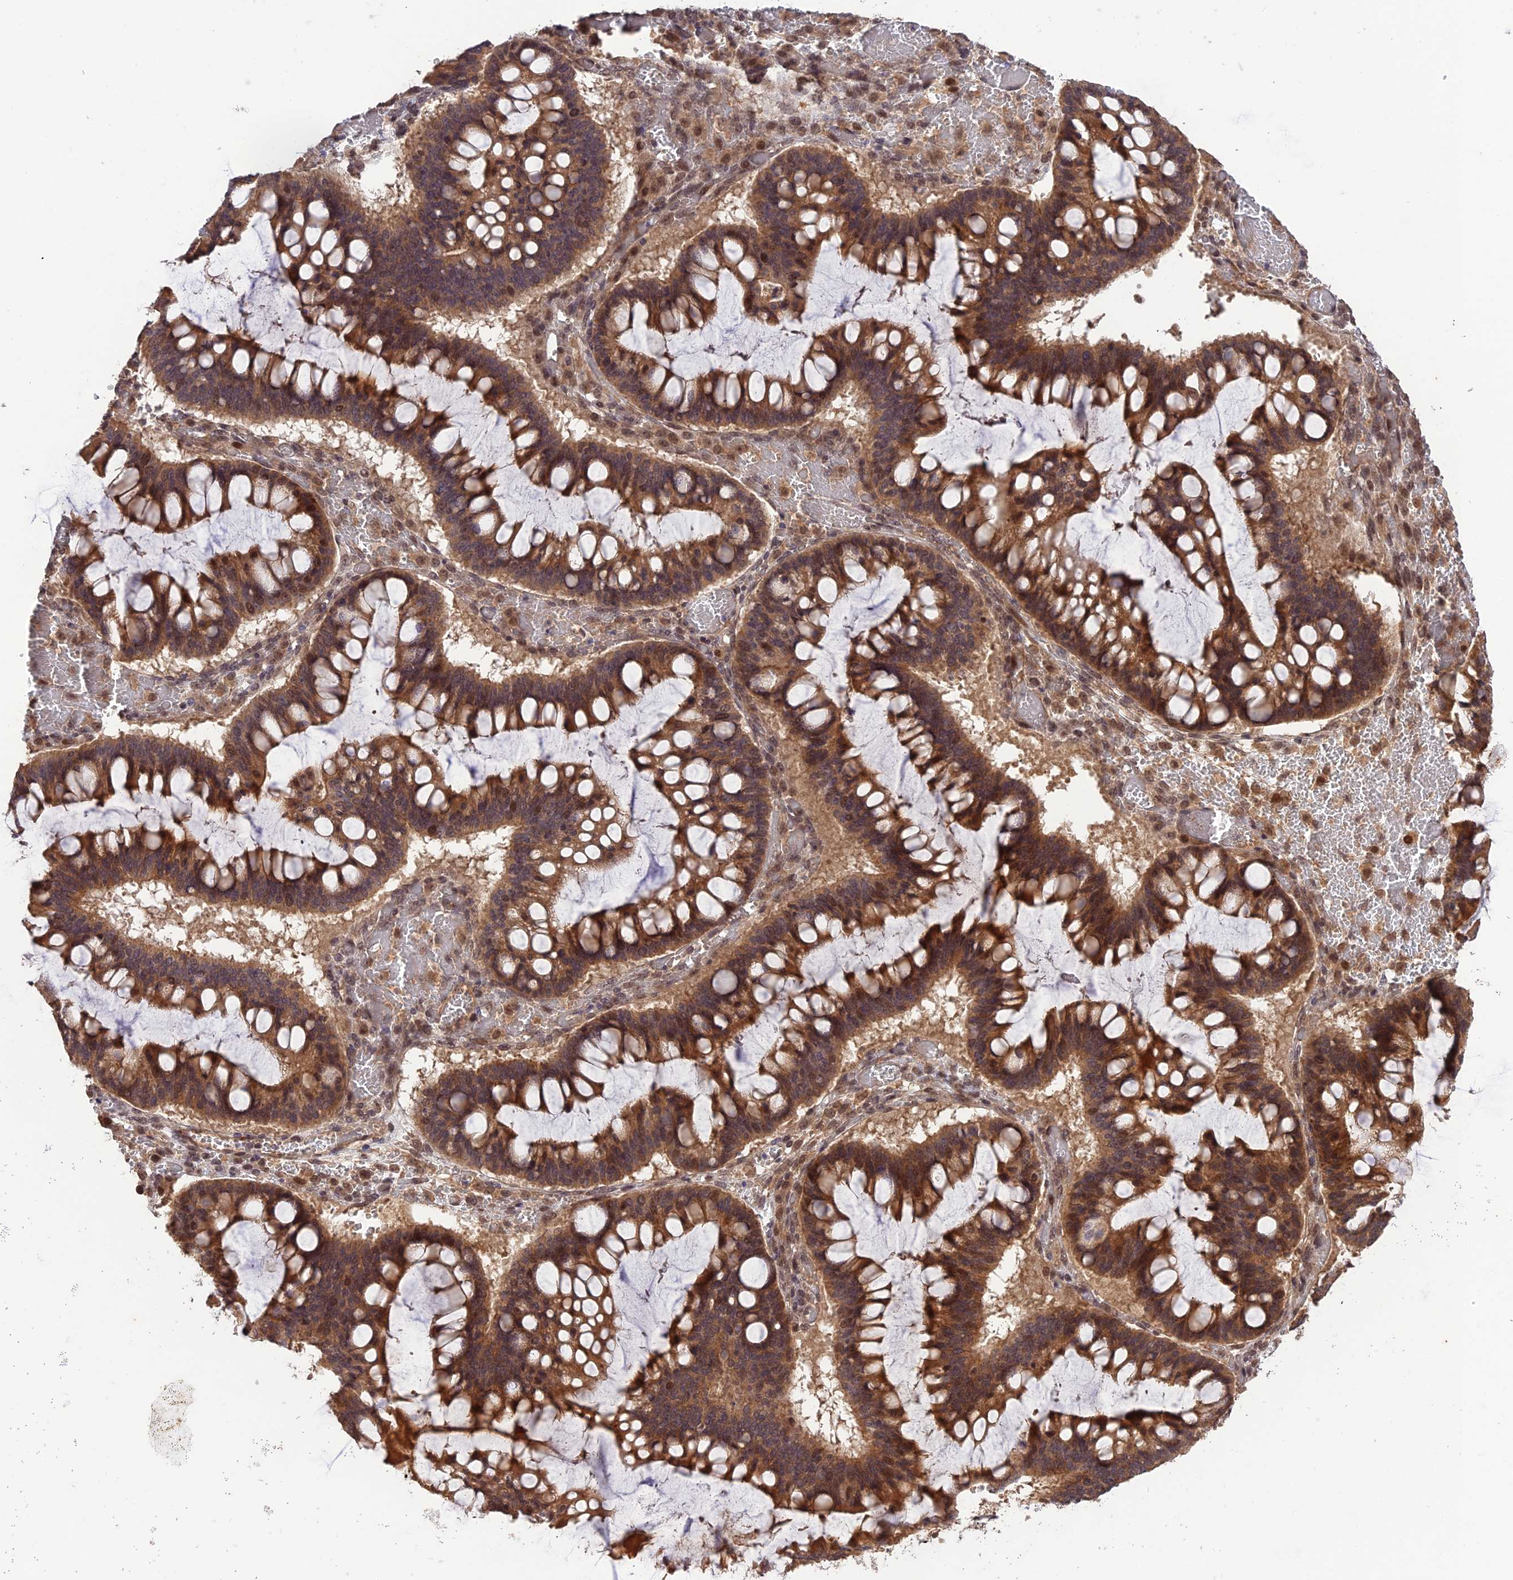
{"staining": {"intensity": "moderate", "quantity": ">75%", "location": "cytoplasmic/membranous,nuclear"}, "tissue": "ovarian cancer", "cell_type": "Tumor cells", "image_type": "cancer", "snomed": [{"axis": "morphology", "description": "Cystadenocarcinoma, mucinous, NOS"}, {"axis": "topography", "description": "Ovary"}], "caption": "Approximately >75% of tumor cells in ovarian mucinous cystadenocarcinoma demonstrate moderate cytoplasmic/membranous and nuclear protein positivity as visualized by brown immunohistochemical staining.", "gene": "REV1", "patient": {"sex": "female", "age": 73}}